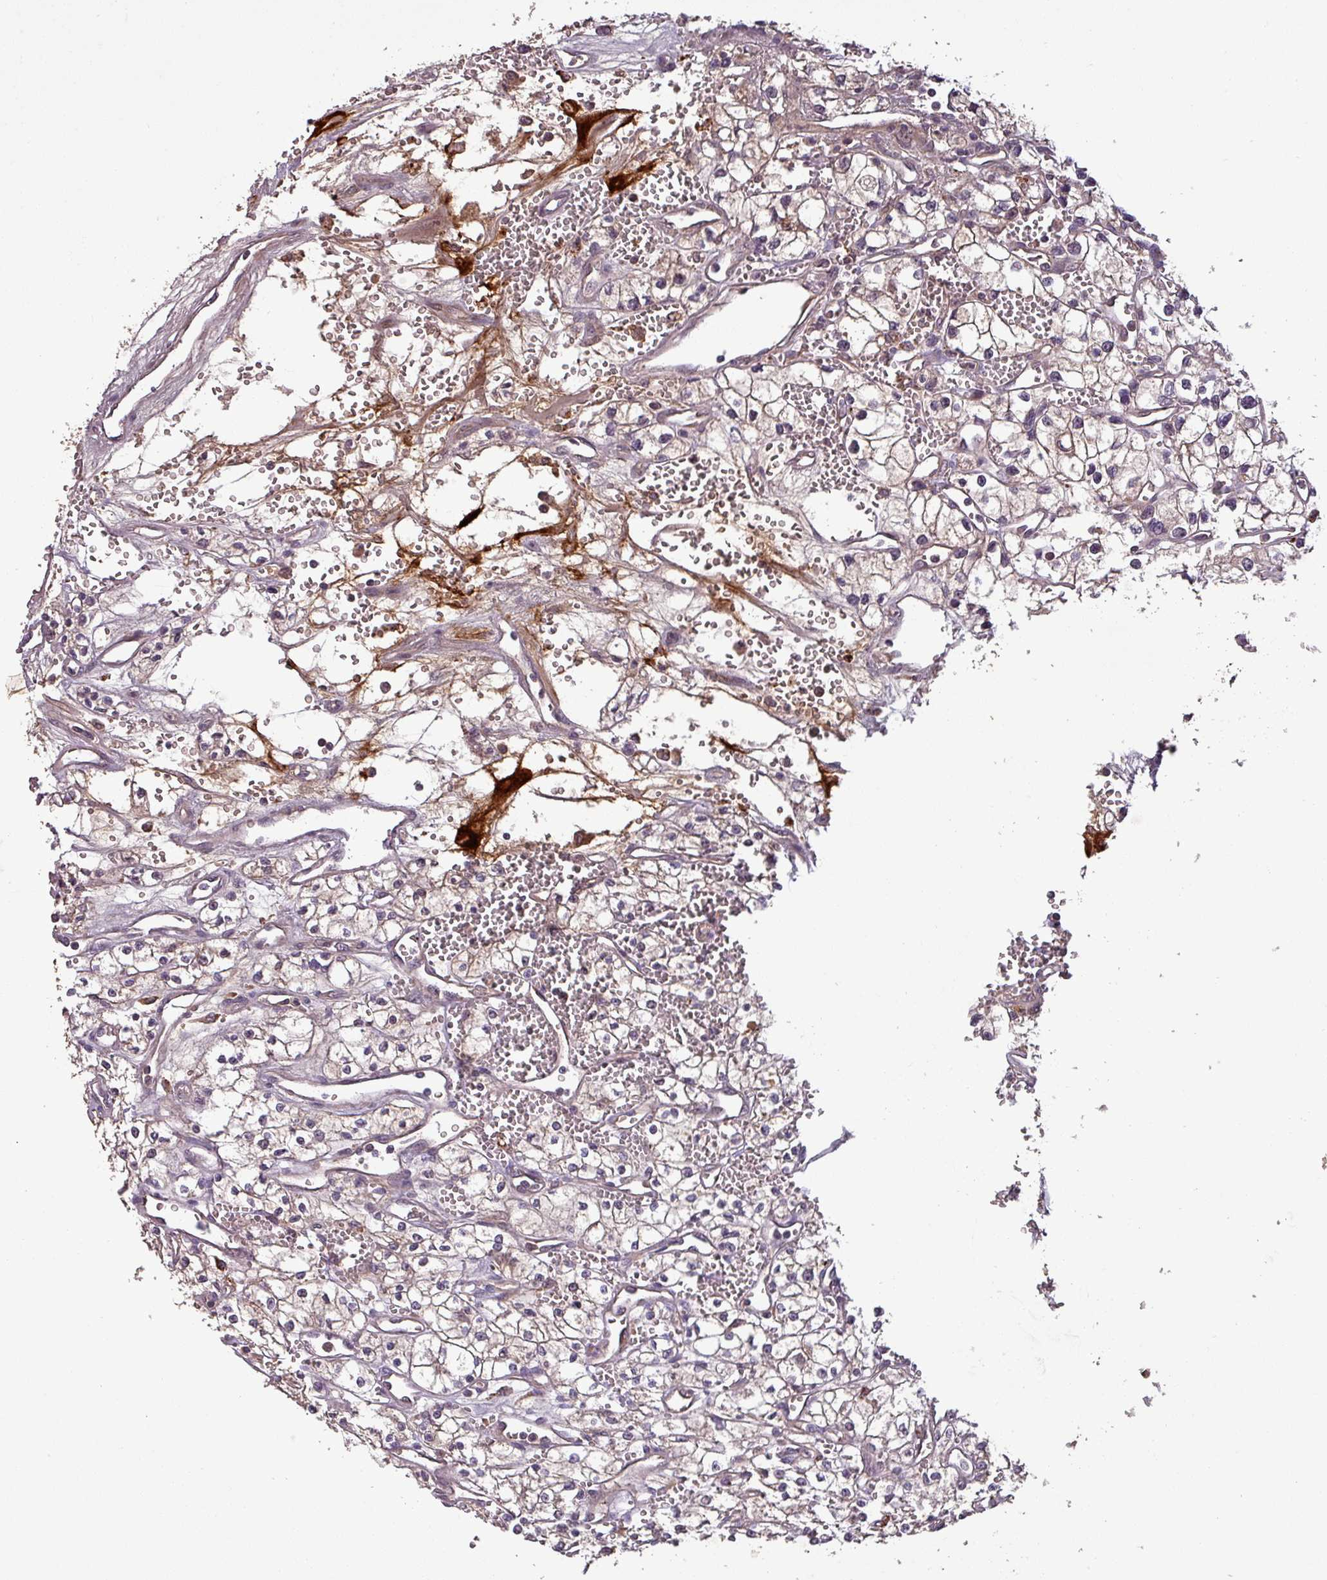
{"staining": {"intensity": "weak", "quantity": "<25%", "location": "cytoplasmic/membranous"}, "tissue": "renal cancer", "cell_type": "Tumor cells", "image_type": "cancer", "snomed": [{"axis": "morphology", "description": "Adenocarcinoma, NOS"}, {"axis": "topography", "description": "Kidney"}], "caption": "Protein analysis of renal cancer exhibits no significant expression in tumor cells.", "gene": "PUS1", "patient": {"sex": "male", "age": 59}}